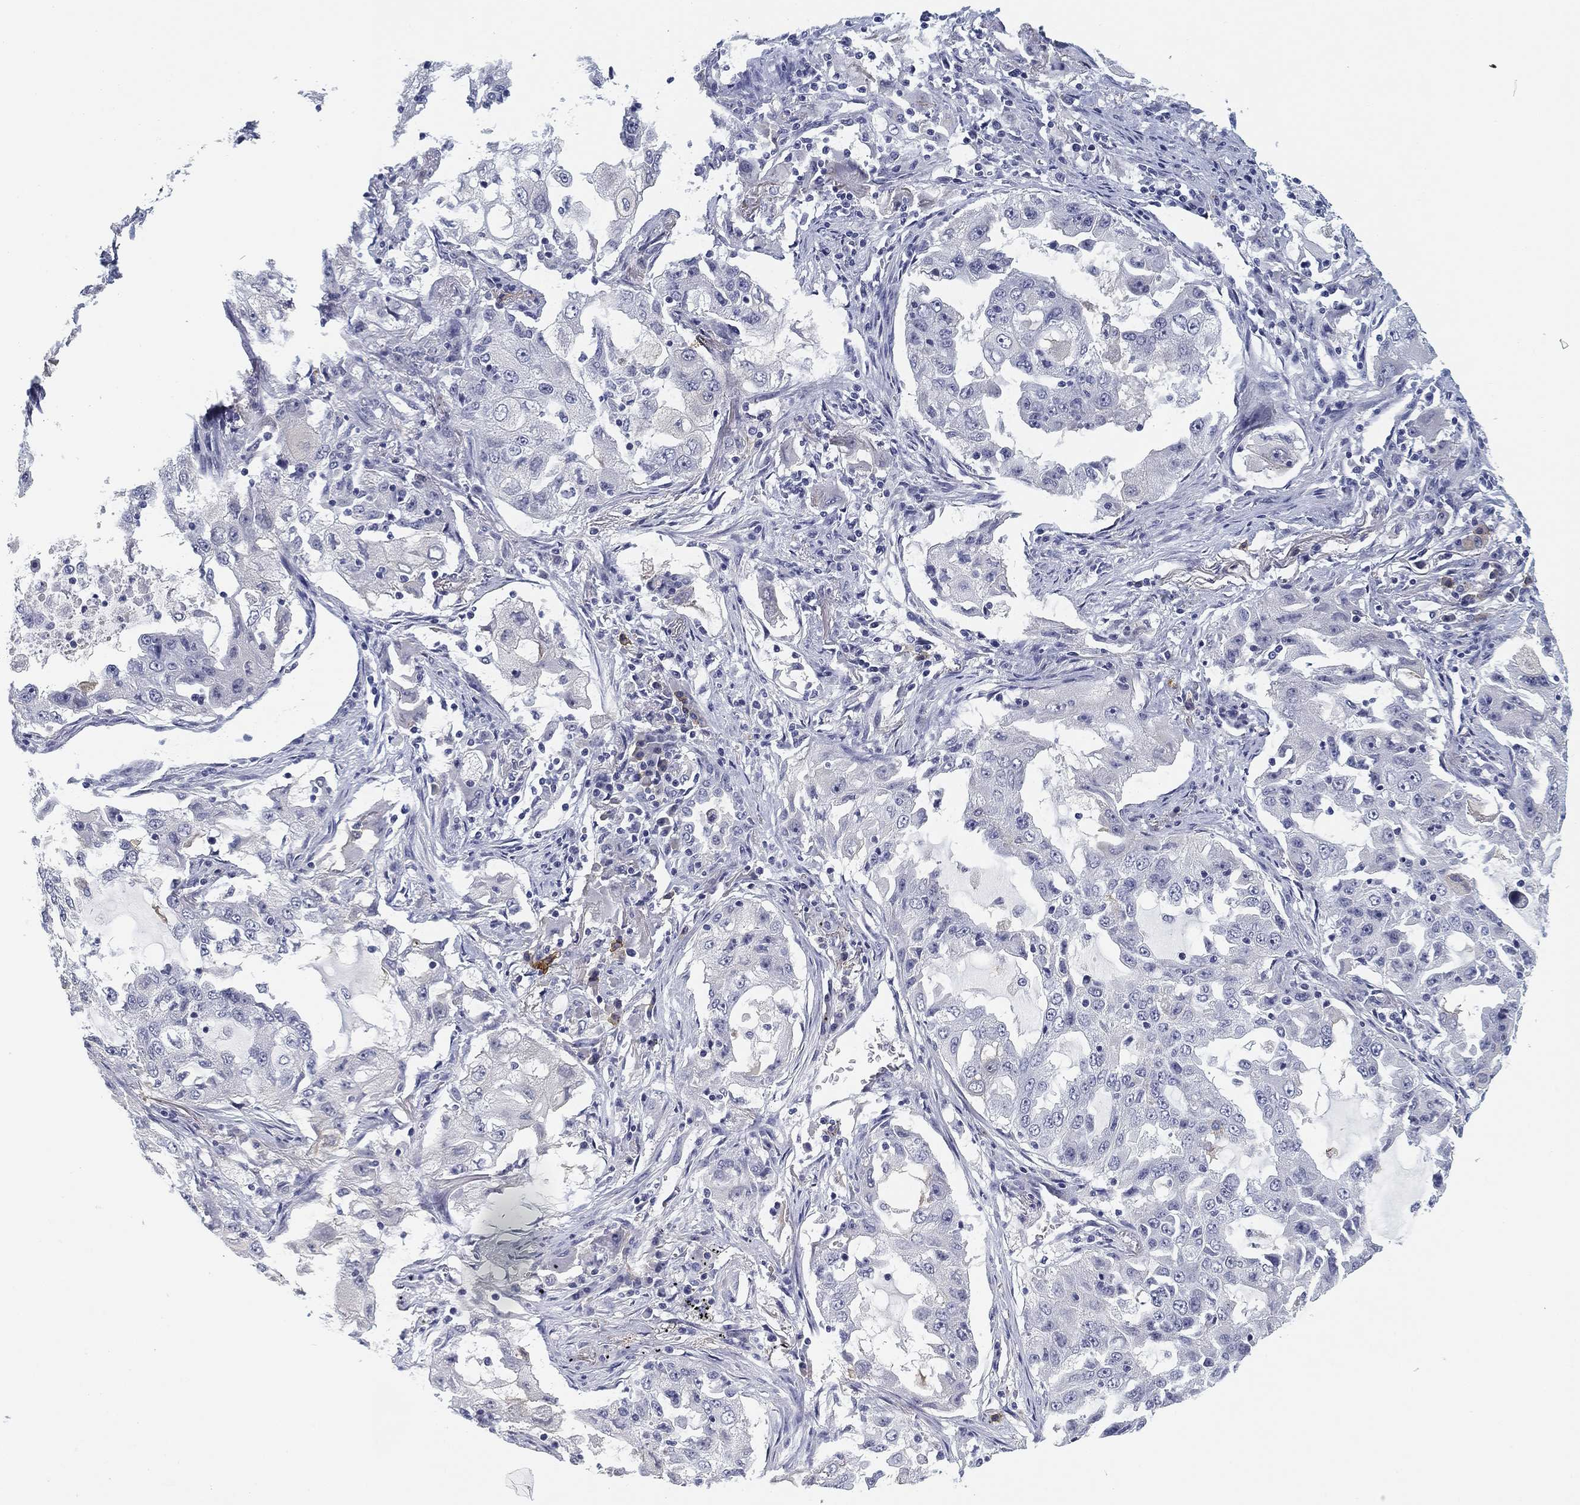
{"staining": {"intensity": "negative", "quantity": "none", "location": "none"}, "tissue": "lung cancer", "cell_type": "Tumor cells", "image_type": "cancer", "snomed": [{"axis": "morphology", "description": "Adenocarcinoma, NOS"}, {"axis": "topography", "description": "Lung"}], "caption": "Tumor cells show no significant expression in adenocarcinoma (lung). Nuclei are stained in blue.", "gene": "SLC2A5", "patient": {"sex": "female", "age": 61}}